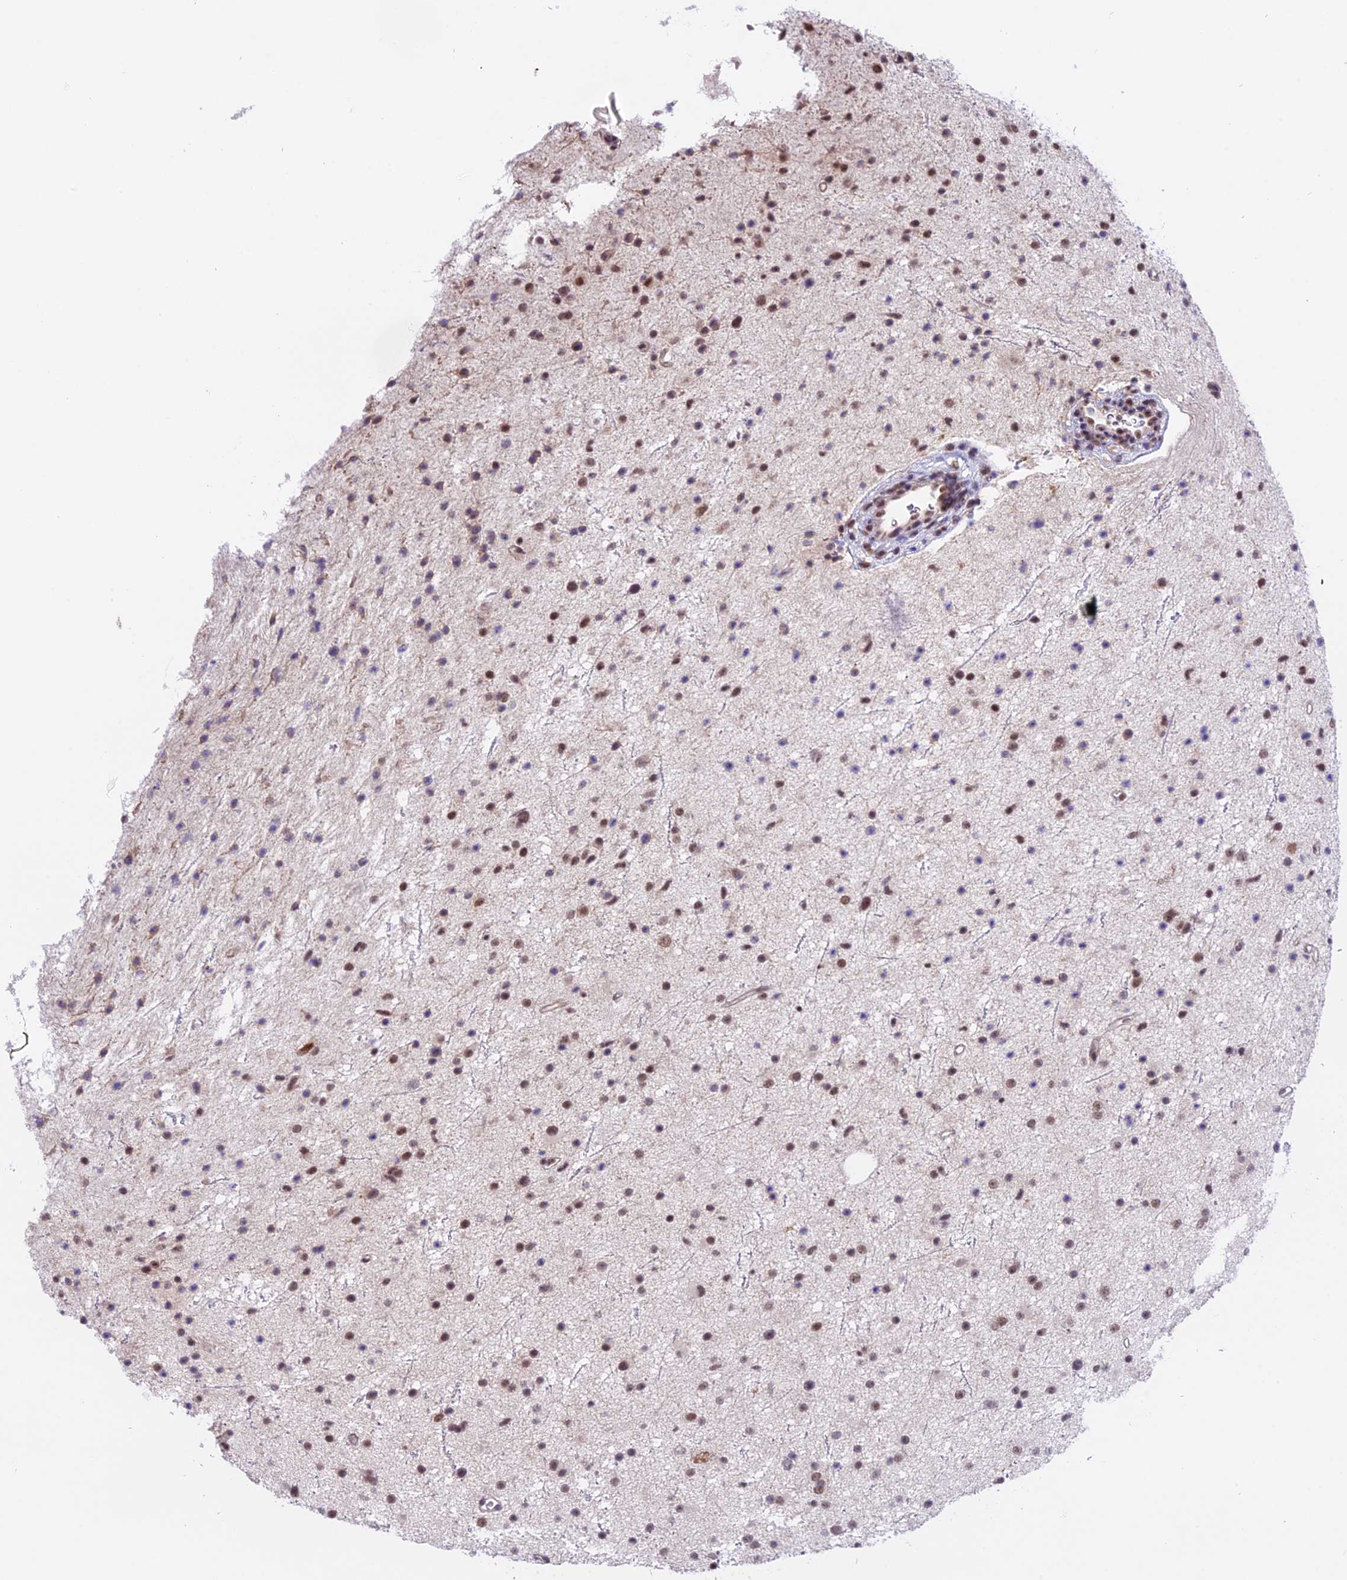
{"staining": {"intensity": "moderate", "quantity": ">75%", "location": "nuclear"}, "tissue": "glioma", "cell_type": "Tumor cells", "image_type": "cancer", "snomed": [{"axis": "morphology", "description": "Glioma, malignant, Low grade"}, {"axis": "topography", "description": "Cerebral cortex"}], "caption": "Glioma was stained to show a protein in brown. There is medium levels of moderate nuclear staining in approximately >75% of tumor cells. The staining was performed using DAB, with brown indicating positive protein expression. Nuclei are stained blue with hematoxylin.", "gene": "TADA3", "patient": {"sex": "female", "age": 39}}